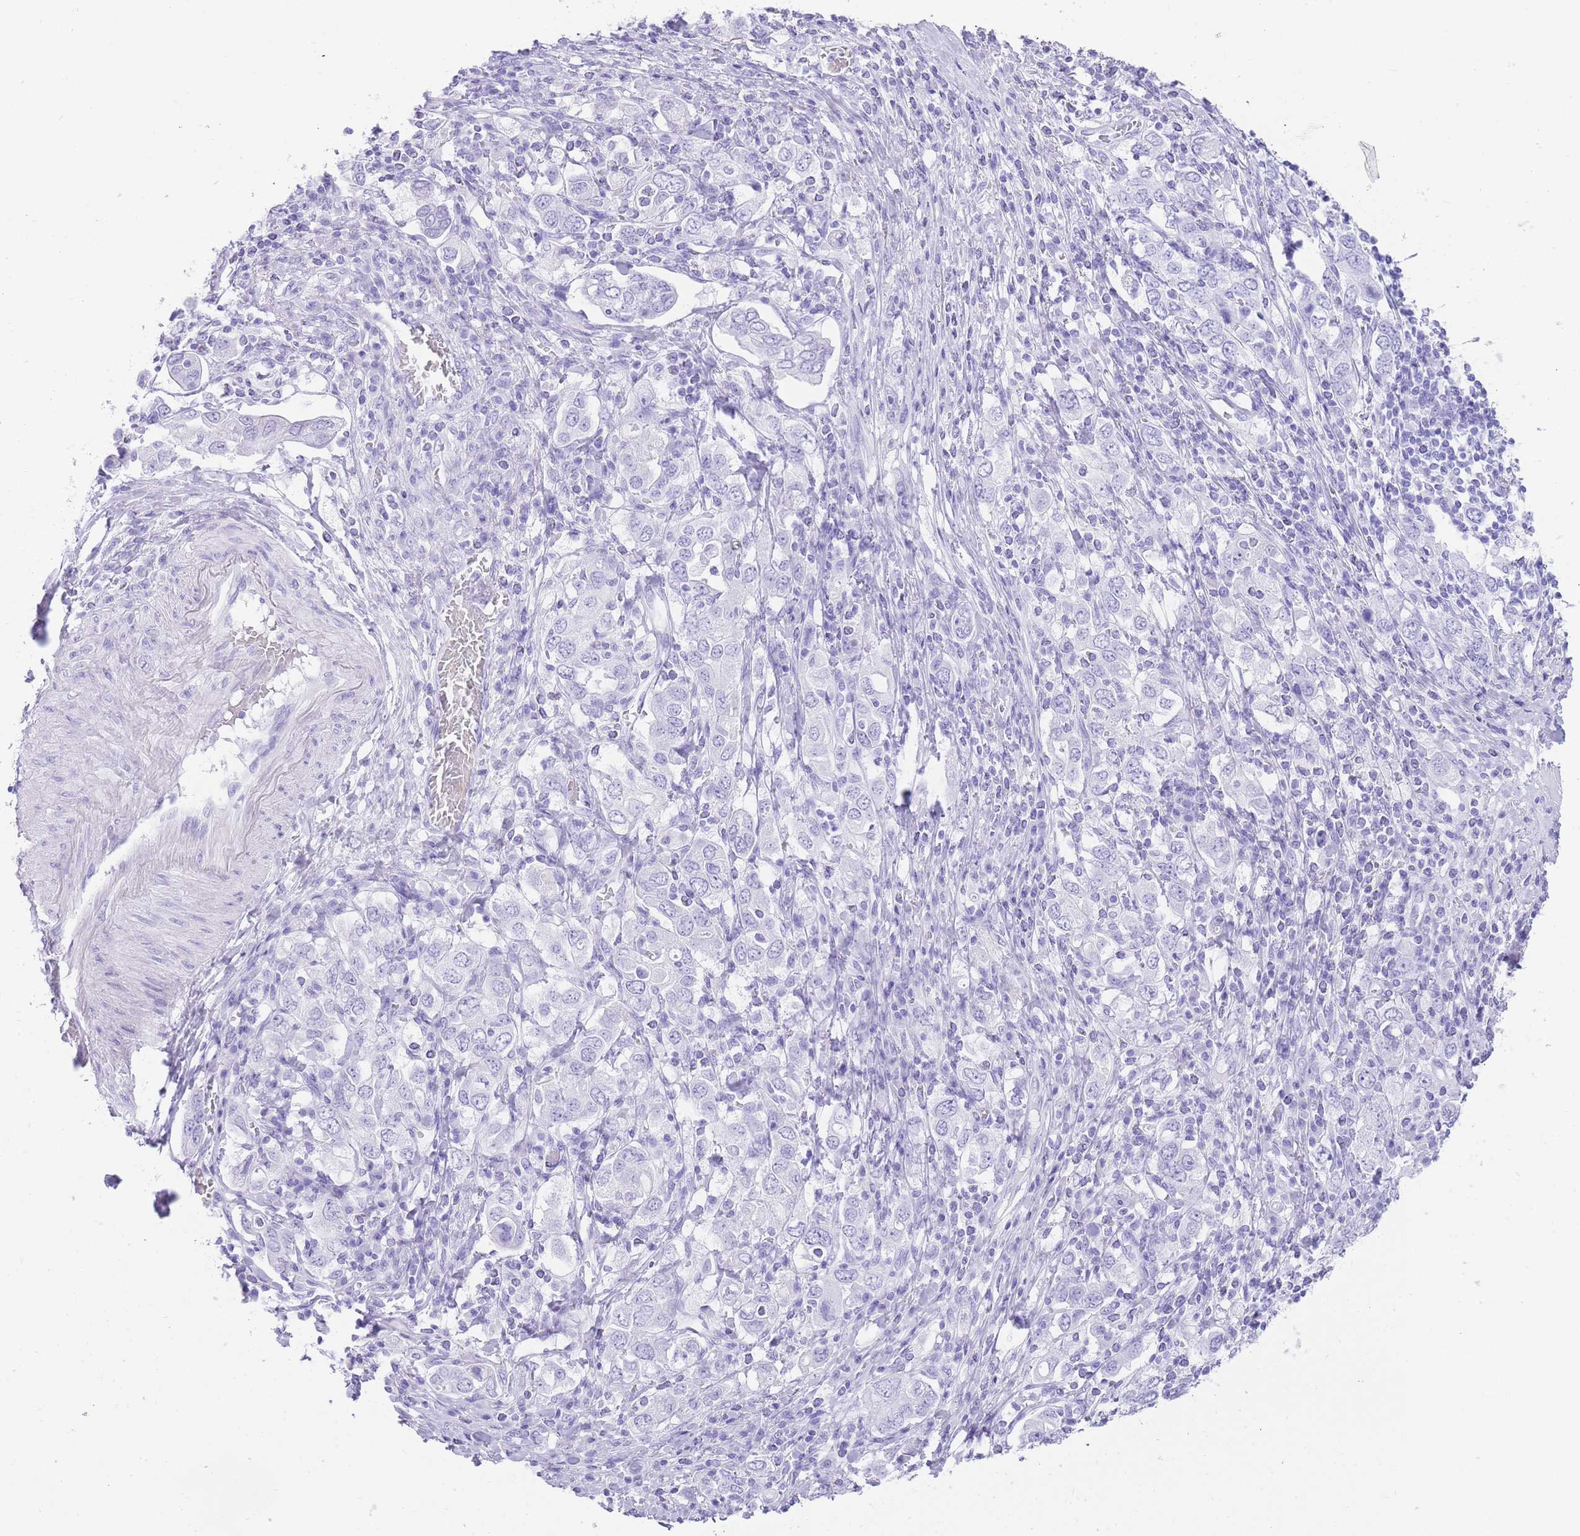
{"staining": {"intensity": "negative", "quantity": "none", "location": "none"}, "tissue": "stomach cancer", "cell_type": "Tumor cells", "image_type": "cancer", "snomed": [{"axis": "morphology", "description": "Adenocarcinoma, NOS"}, {"axis": "topography", "description": "Stomach, upper"}, {"axis": "topography", "description": "Stomach"}], "caption": "The photomicrograph exhibits no staining of tumor cells in adenocarcinoma (stomach). (IHC, brightfield microscopy, high magnification).", "gene": "ELOA2", "patient": {"sex": "male", "age": 62}}